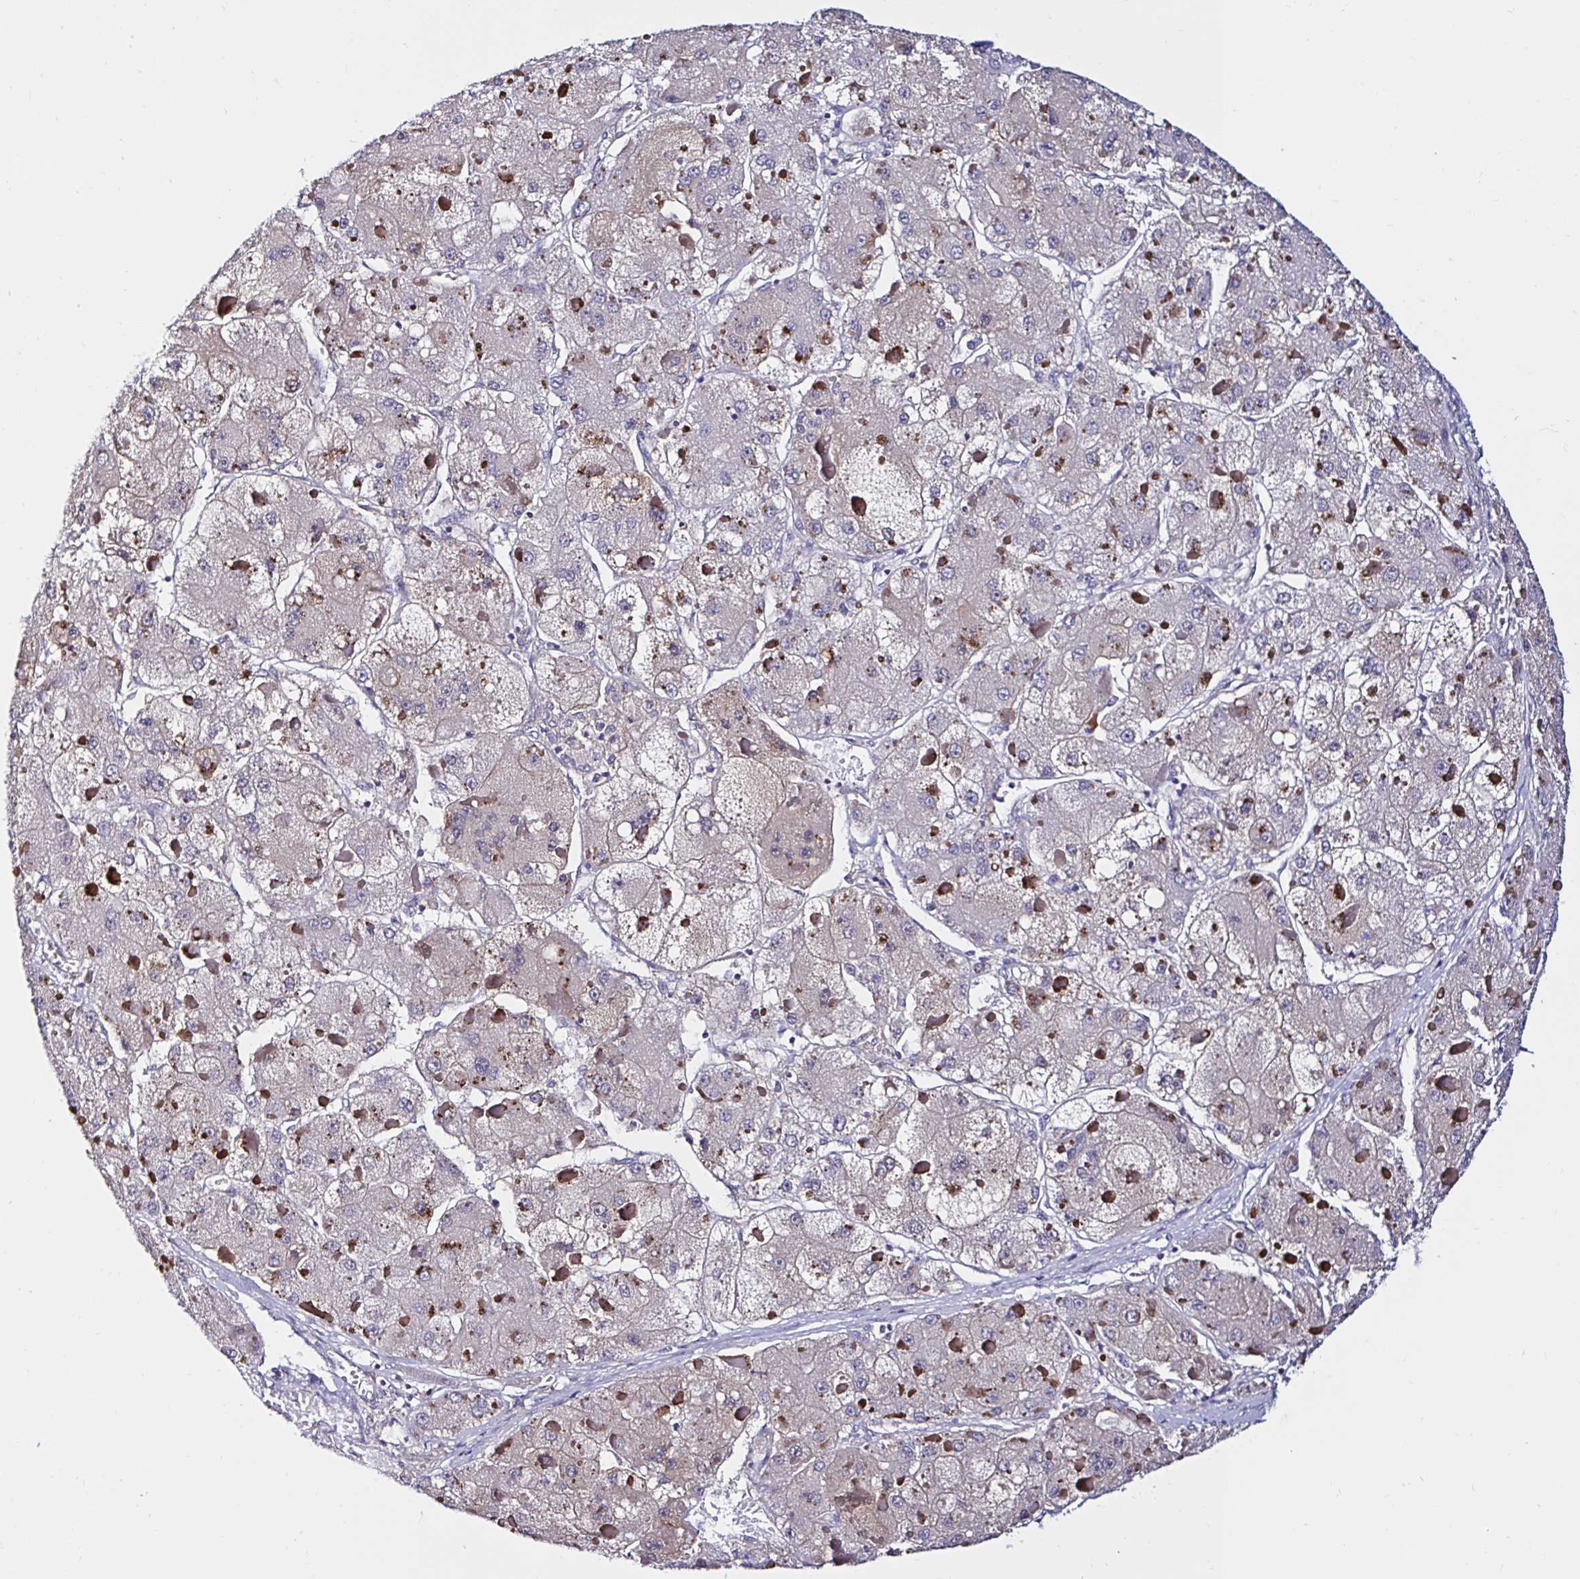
{"staining": {"intensity": "negative", "quantity": "none", "location": "none"}, "tissue": "liver cancer", "cell_type": "Tumor cells", "image_type": "cancer", "snomed": [{"axis": "morphology", "description": "Carcinoma, Hepatocellular, NOS"}, {"axis": "topography", "description": "Liver"}], "caption": "Immunohistochemistry (IHC) photomicrograph of liver hepatocellular carcinoma stained for a protein (brown), which reveals no positivity in tumor cells. (Stains: DAB (3,3'-diaminobenzidine) immunohistochemistry with hematoxylin counter stain, Microscopy: brightfield microscopy at high magnification).", "gene": "RSRP1", "patient": {"sex": "female", "age": 73}}